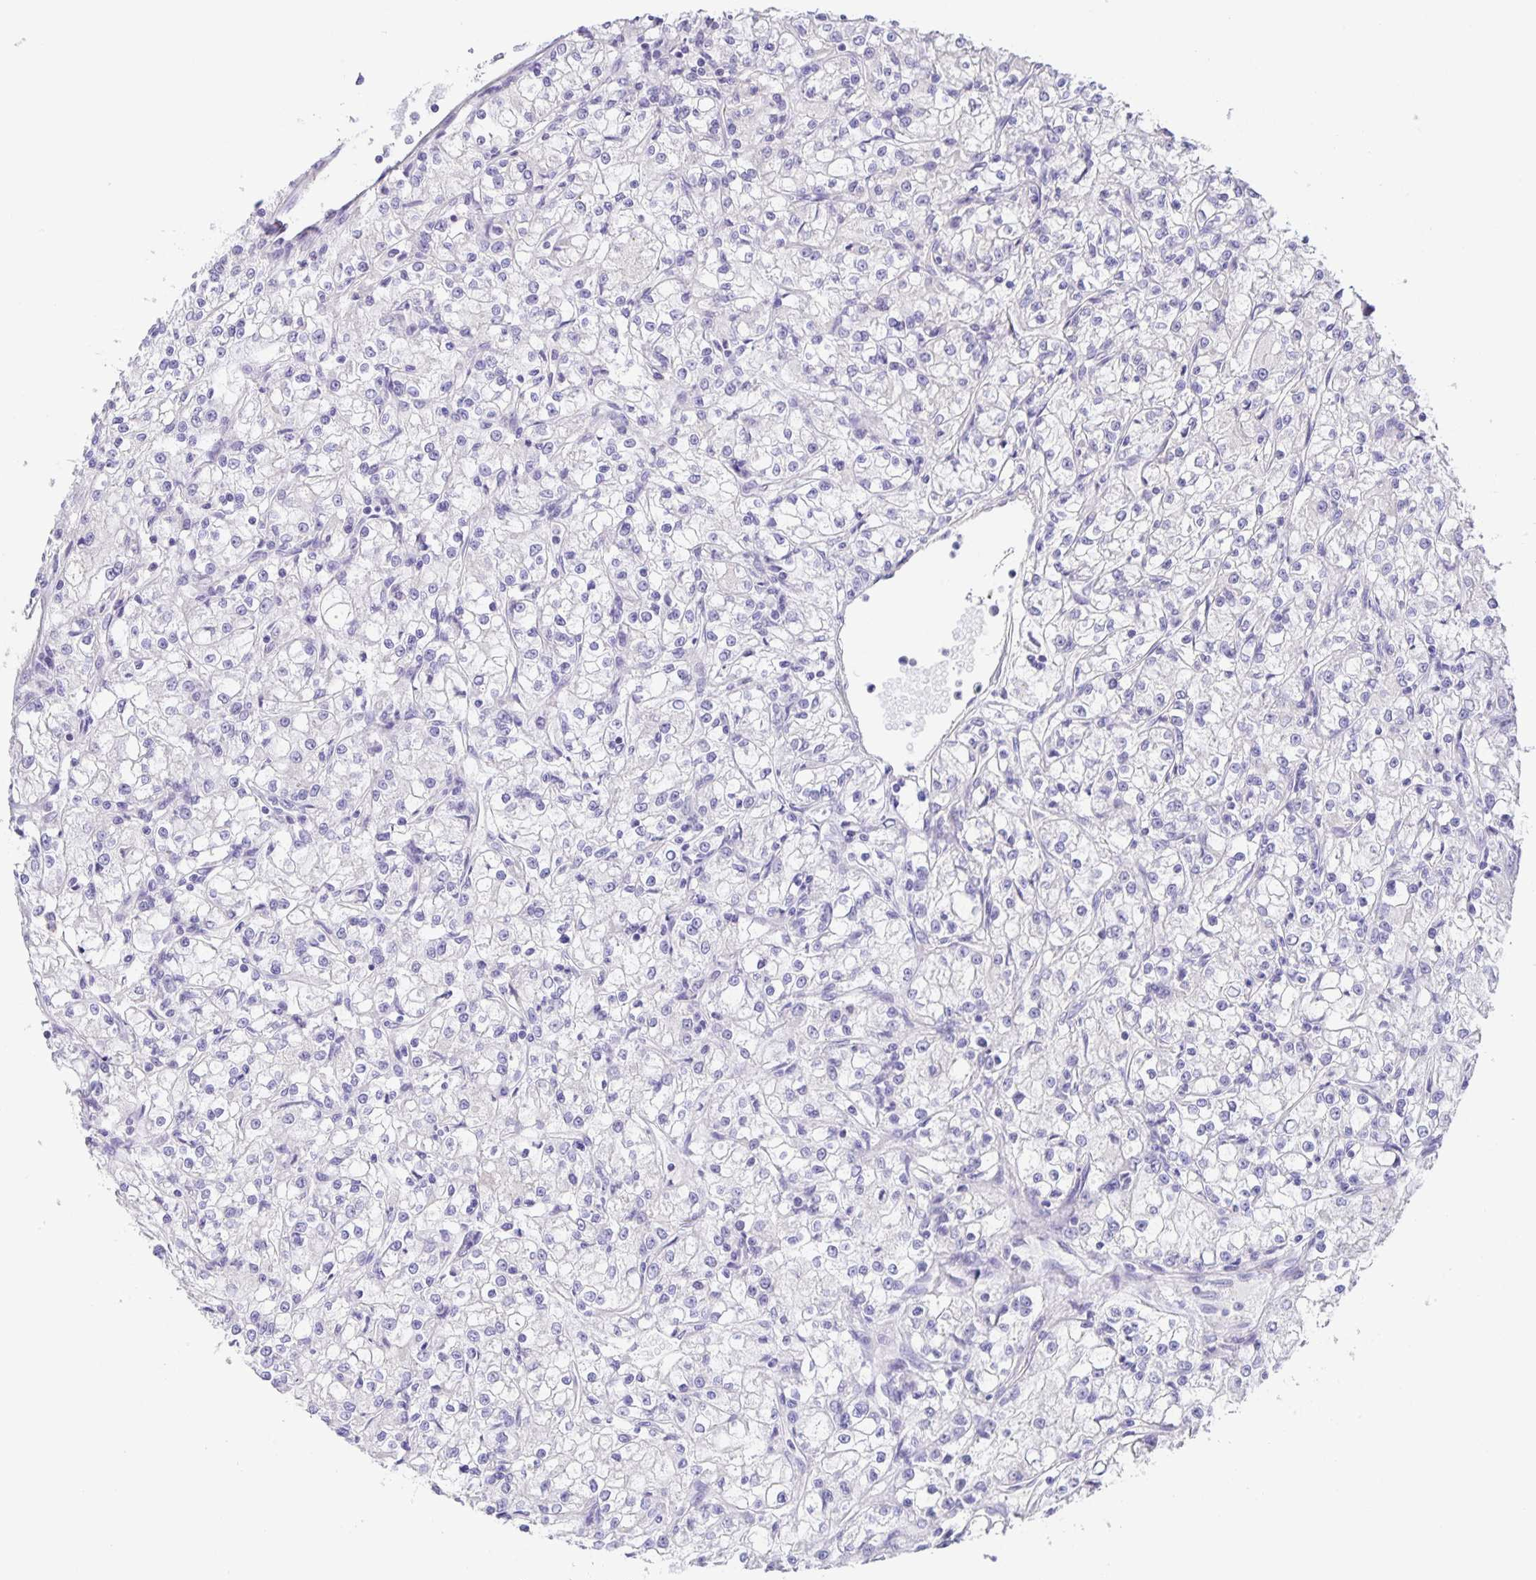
{"staining": {"intensity": "negative", "quantity": "none", "location": "none"}, "tissue": "renal cancer", "cell_type": "Tumor cells", "image_type": "cancer", "snomed": [{"axis": "morphology", "description": "Adenocarcinoma, NOS"}, {"axis": "topography", "description": "Kidney"}], "caption": "IHC histopathology image of neoplastic tissue: human renal adenocarcinoma stained with DAB (3,3'-diaminobenzidine) shows no significant protein expression in tumor cells.", "gene": "PRR36", "patient": {"sex": "female", "age": 59}}